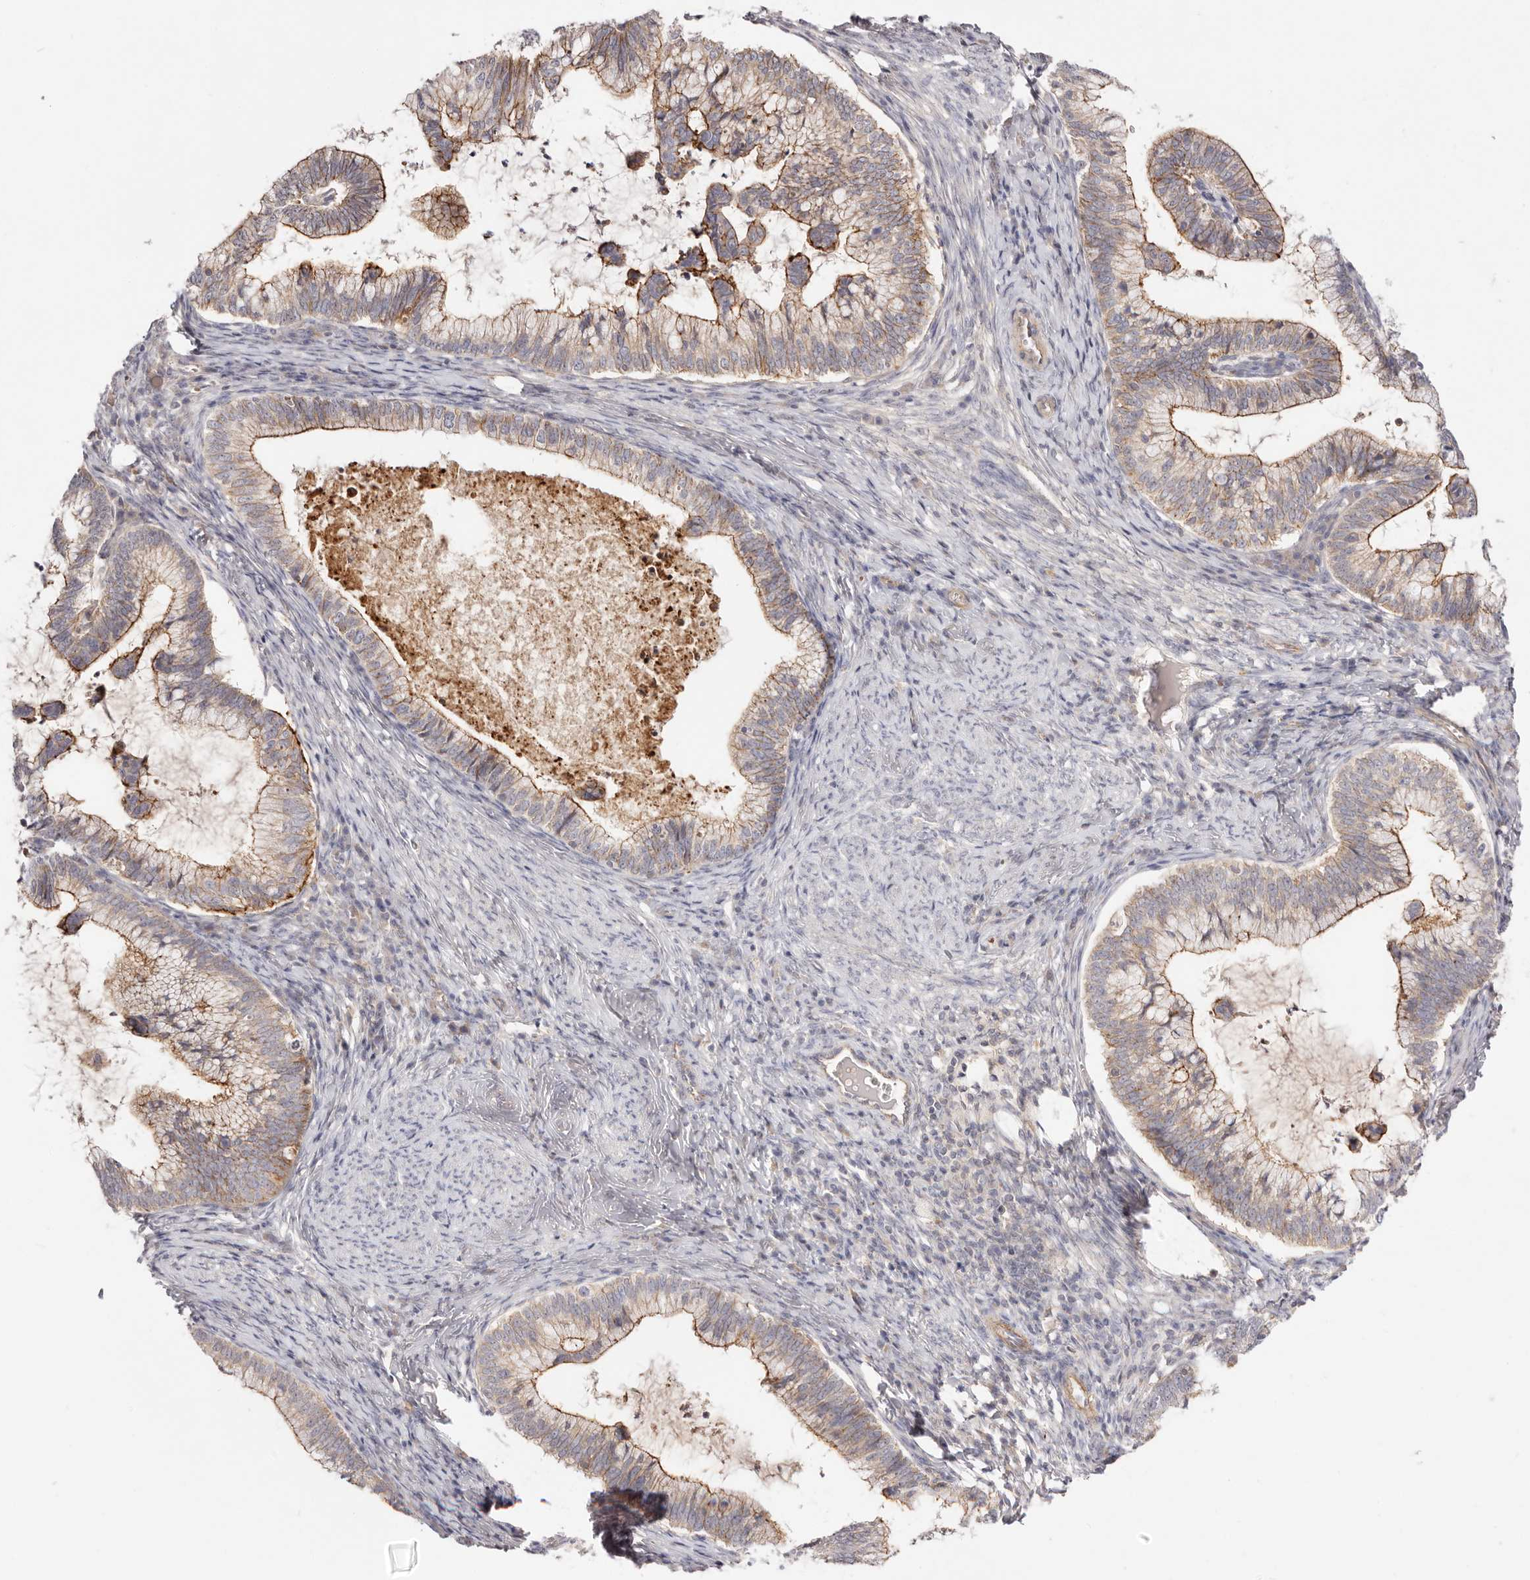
{"staining": {"intensity": "strong", "quantity": "25%-75%", "location": "cytoplasmic/membranous"}, "tissue": "cervical cancer", "cell_type": "Tumor cells", "image_type": "cancer", "snomed": [{"axis": "morphology", "description": "Adenocarcinoma, NOS"}, {"axis": "topography", "description": "Cervix"}], "caption": "There is high levels of strong cytoplasmic/membranous expression in tumor cells of adenocarcinoma (cervical), as demonstrated by immunohistochemical staining (brown color).", "gene": "SLC35B2", "patient": {"sex": "female", "age": 36}}